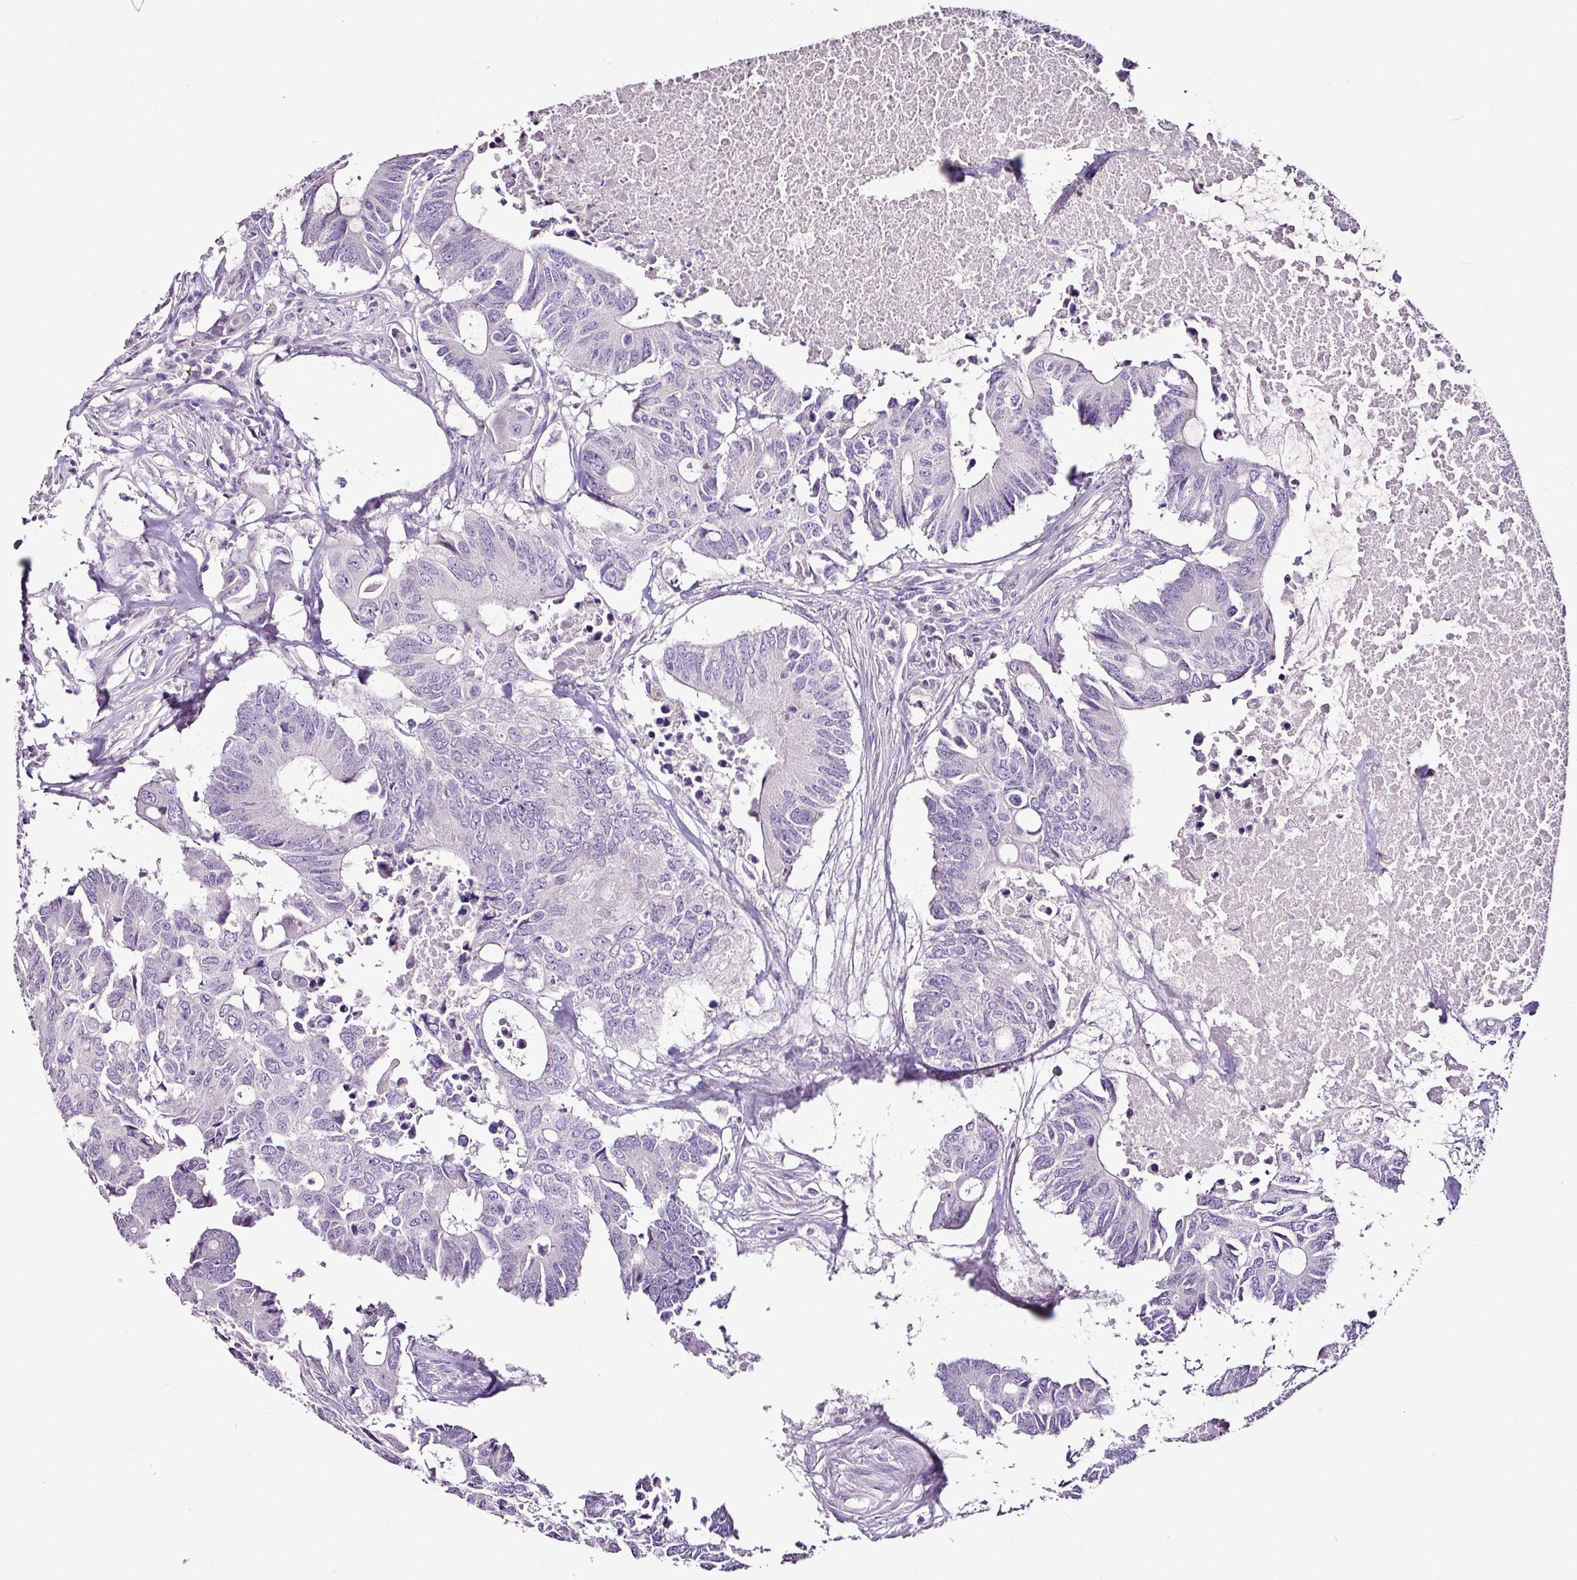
{"staining": {"intensity": "negative", "quantity": "none", "location": "none"}, "tissue": "colorectal cancer", "cell_type": "Tumor cells", "image_type": "cancer", "snomed": [{"axis": "morphology", "description": "Adenocarcinoma, NOS"}, {"axis": "topography", "description": "Colon"}], "caption": "Human colorectal cancer stained for a protein using immunohistochemistry displays no expression in tumor cells.", "gene": "ESR1", "patient": {"sex": "male", "age": 71}}